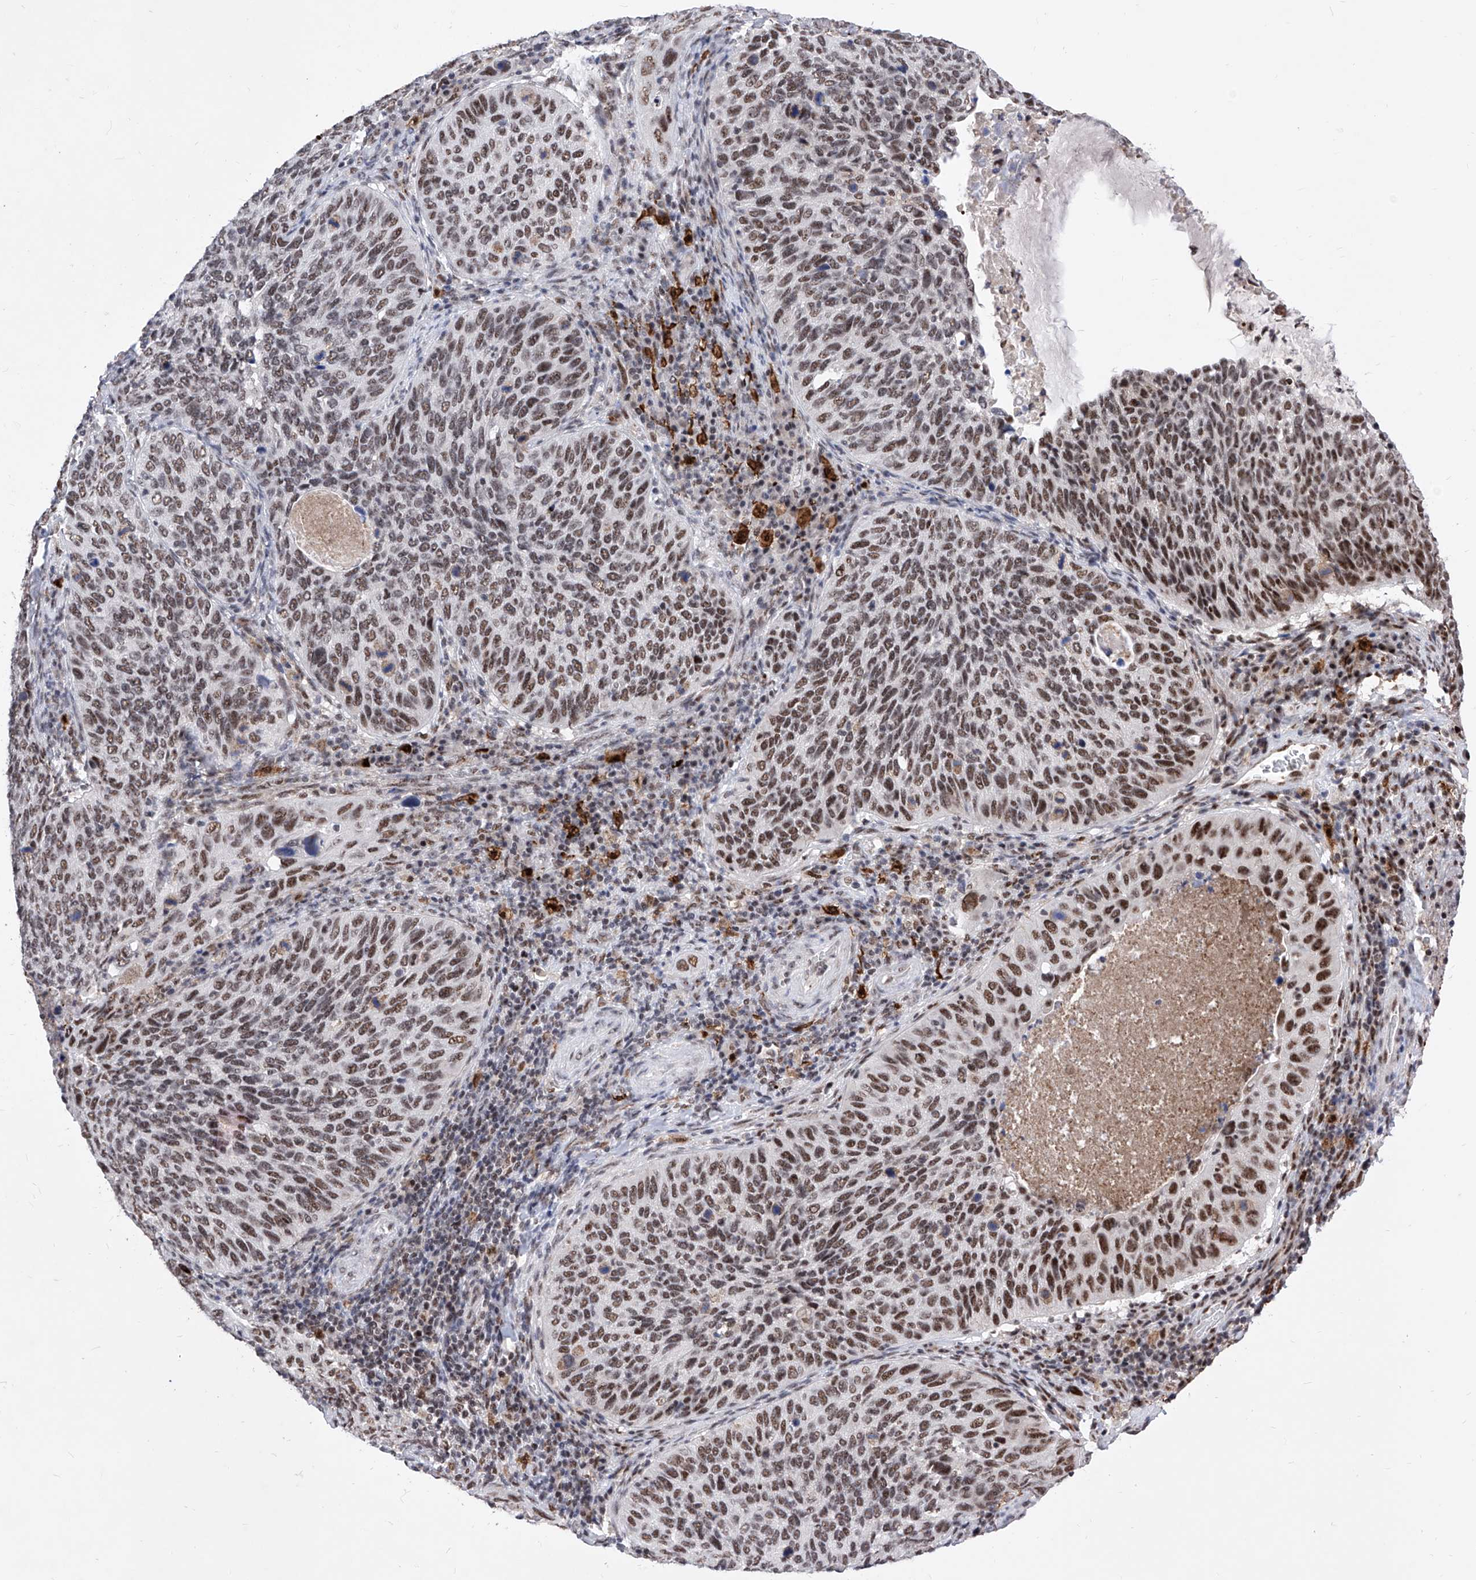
{"staining": {"intensity": "strong", "quantity": "25%-75%", "location": "nuclear"}, "tissue": "cervical cancer", "cell_type": "Tumor cells", "image_type": "cancer", "snomed": [{"axis": "morphology", "description": "Squamous cell carcinoma, NOS"}, {"axis": "topography", "description": "Cervix"}], "caption": "Squamous cell carcinoma (cervical) stained with DAB immunohistochemistry displays high levels of strong nuclear expression in about 25%-75% of tumor cells.", "gene": "PHF5A", "patient": {"sex": "female", "age": 38}}